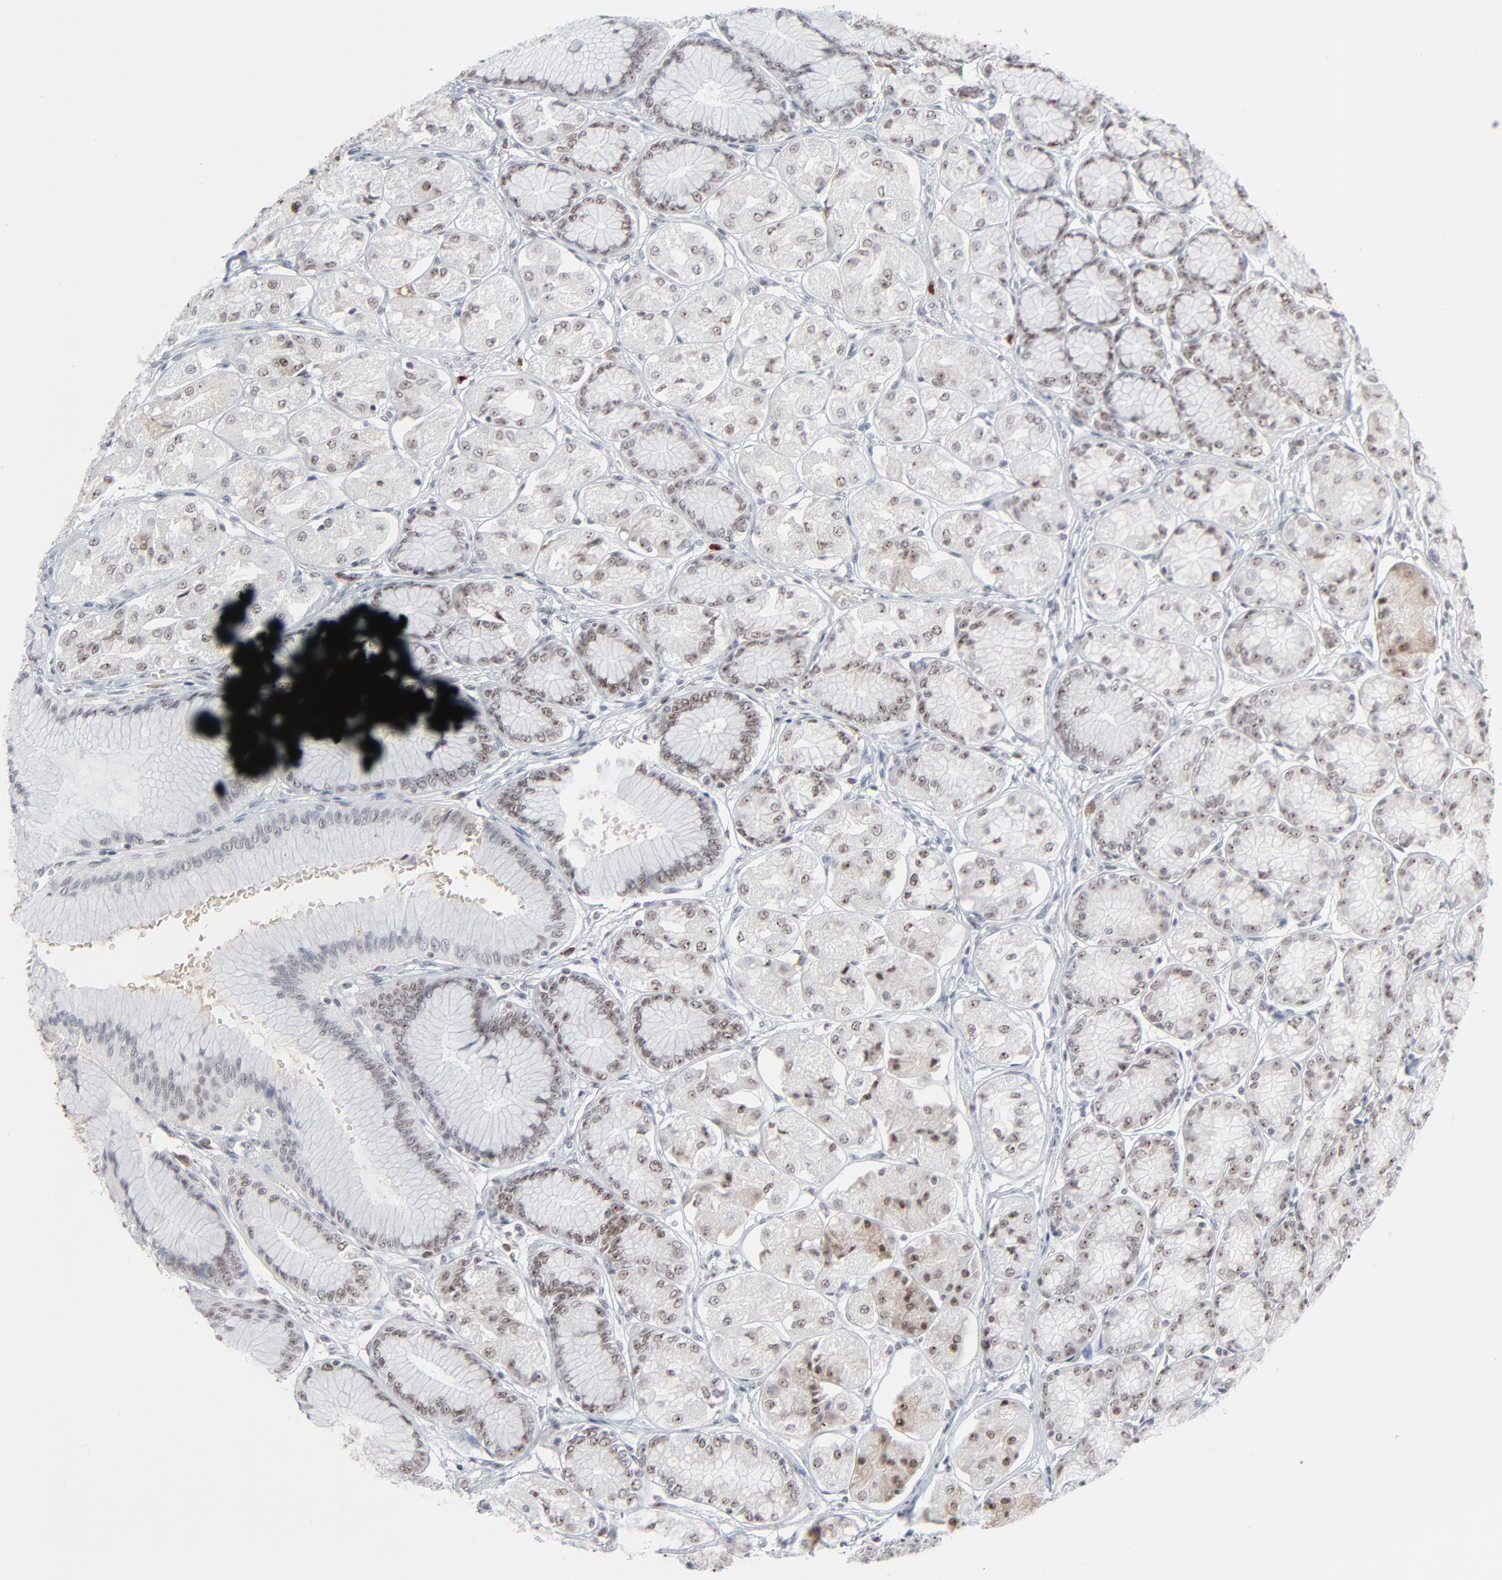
{"staining": {"intensity": "moderate", "quantity": ">75%", "location": "nuclear"}, "tissue": "stomach", "cell_type": "Glandular cells", "image_type": "normal", "snomed": [{"axis": "morphology", "description": "Normal tissue, NOS"}, {"axis": "morphology", "description": "Adenocarcinoma, NOS"}, {"axis": "topography", "description": "Stomach"}, {"axis": "topography", "description": "Stomach, lower"}], "caption": "Moderate nuclear positivity is present in approximately >75% of glandular cells in normal stomach.", "gene": "MPHOSPH6", "patient": {"sex": "female", "age": 65}}